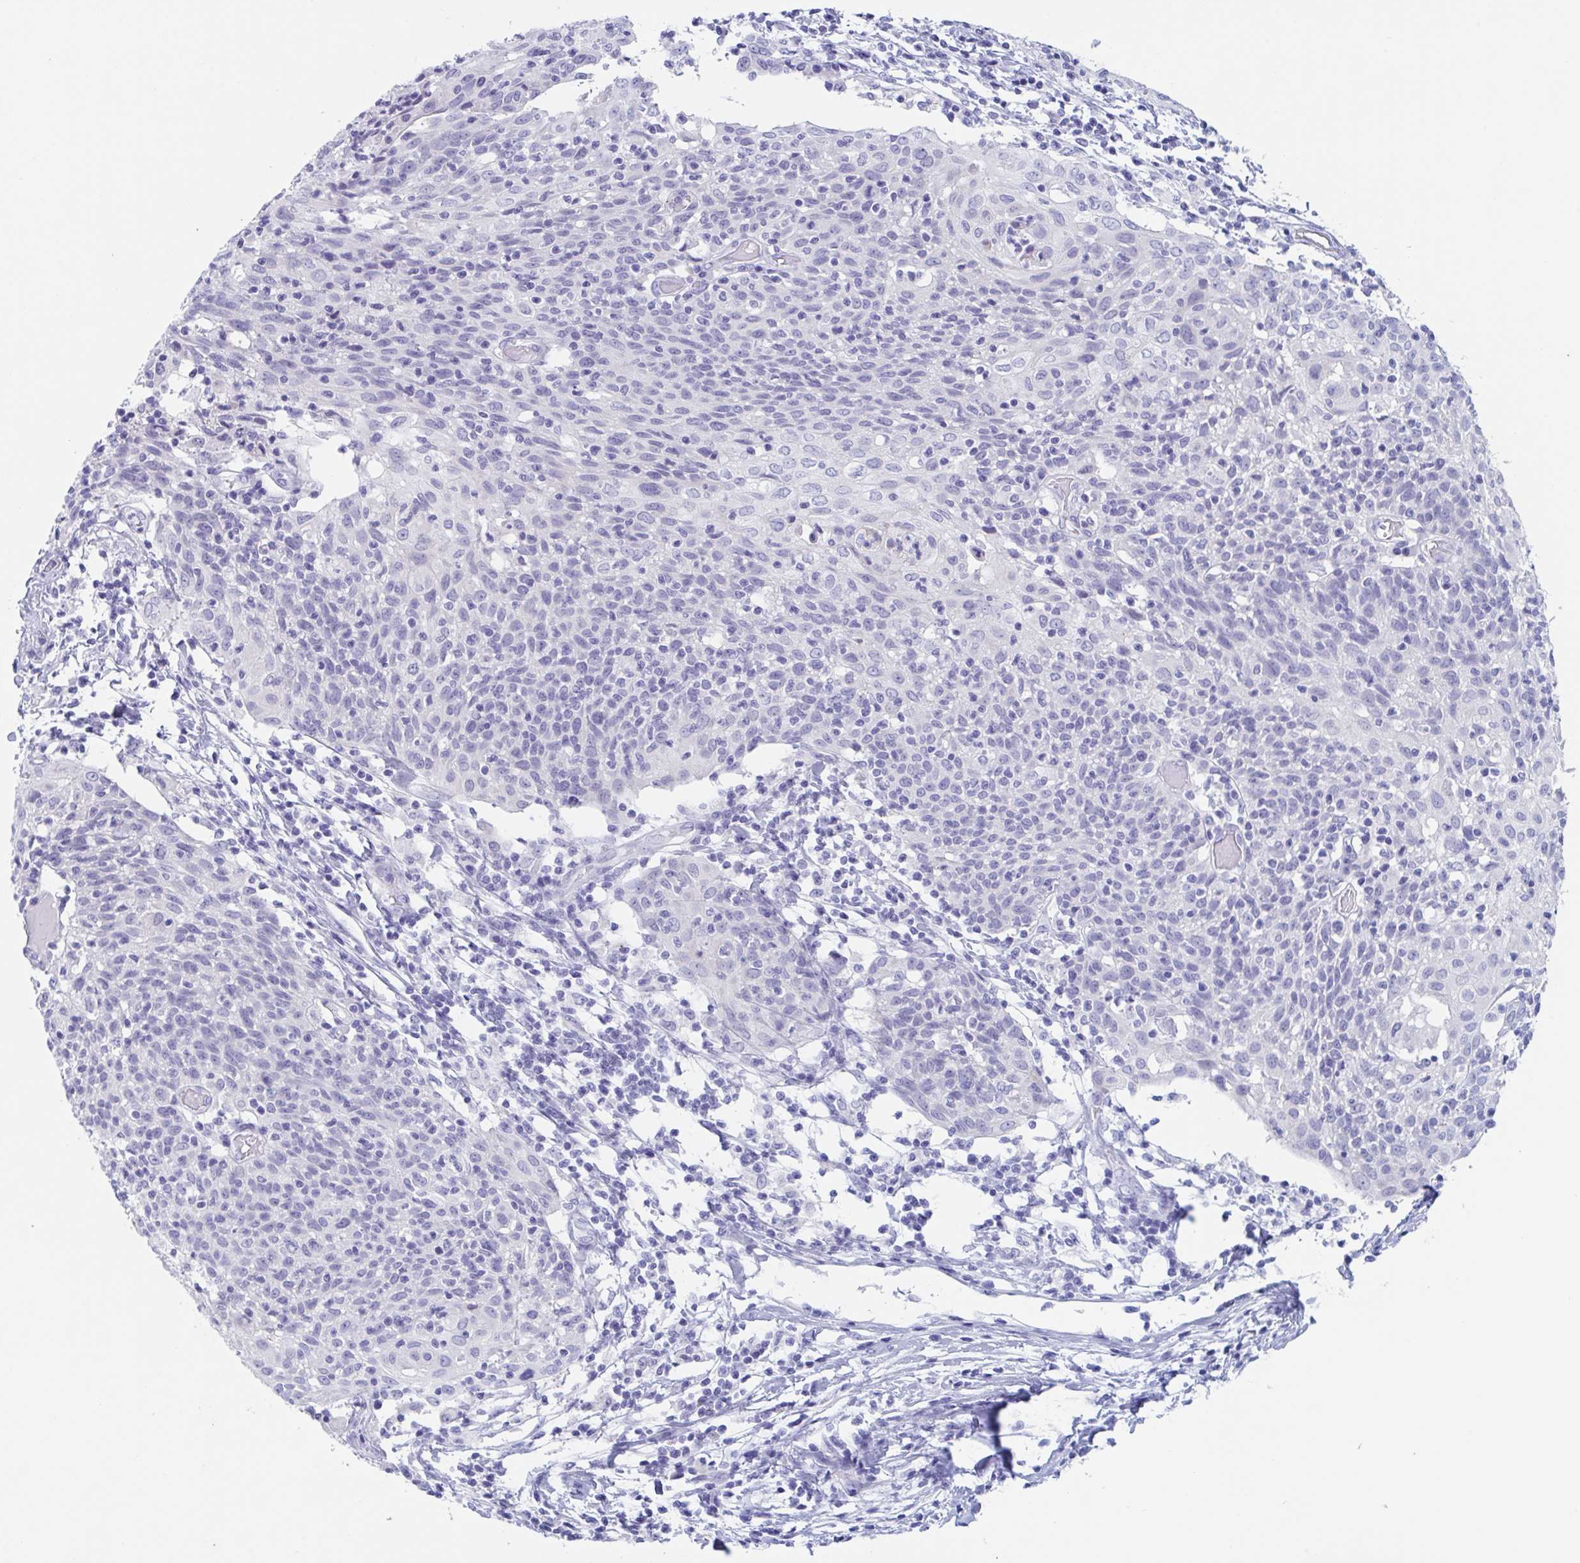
{"staining": {"intensity": "negative", "quantity": "none", "location": "none"}, "tissue": "cervical cancer", "cell_type": "Tumor cells", "image_type": "cancer", "snomed": [{"axis": "morphology", "description": "Squamous cell carcinoma, NOS"}, {"axis": "topography", "description": "Cervix"}], "caption": "Photomicrograph shows no significant protein expression in tumor cells of cervical cancer (squamous cell carcinoma).", "gene": "ZPBP", "patient": {"sex": "female", "age": 52}}